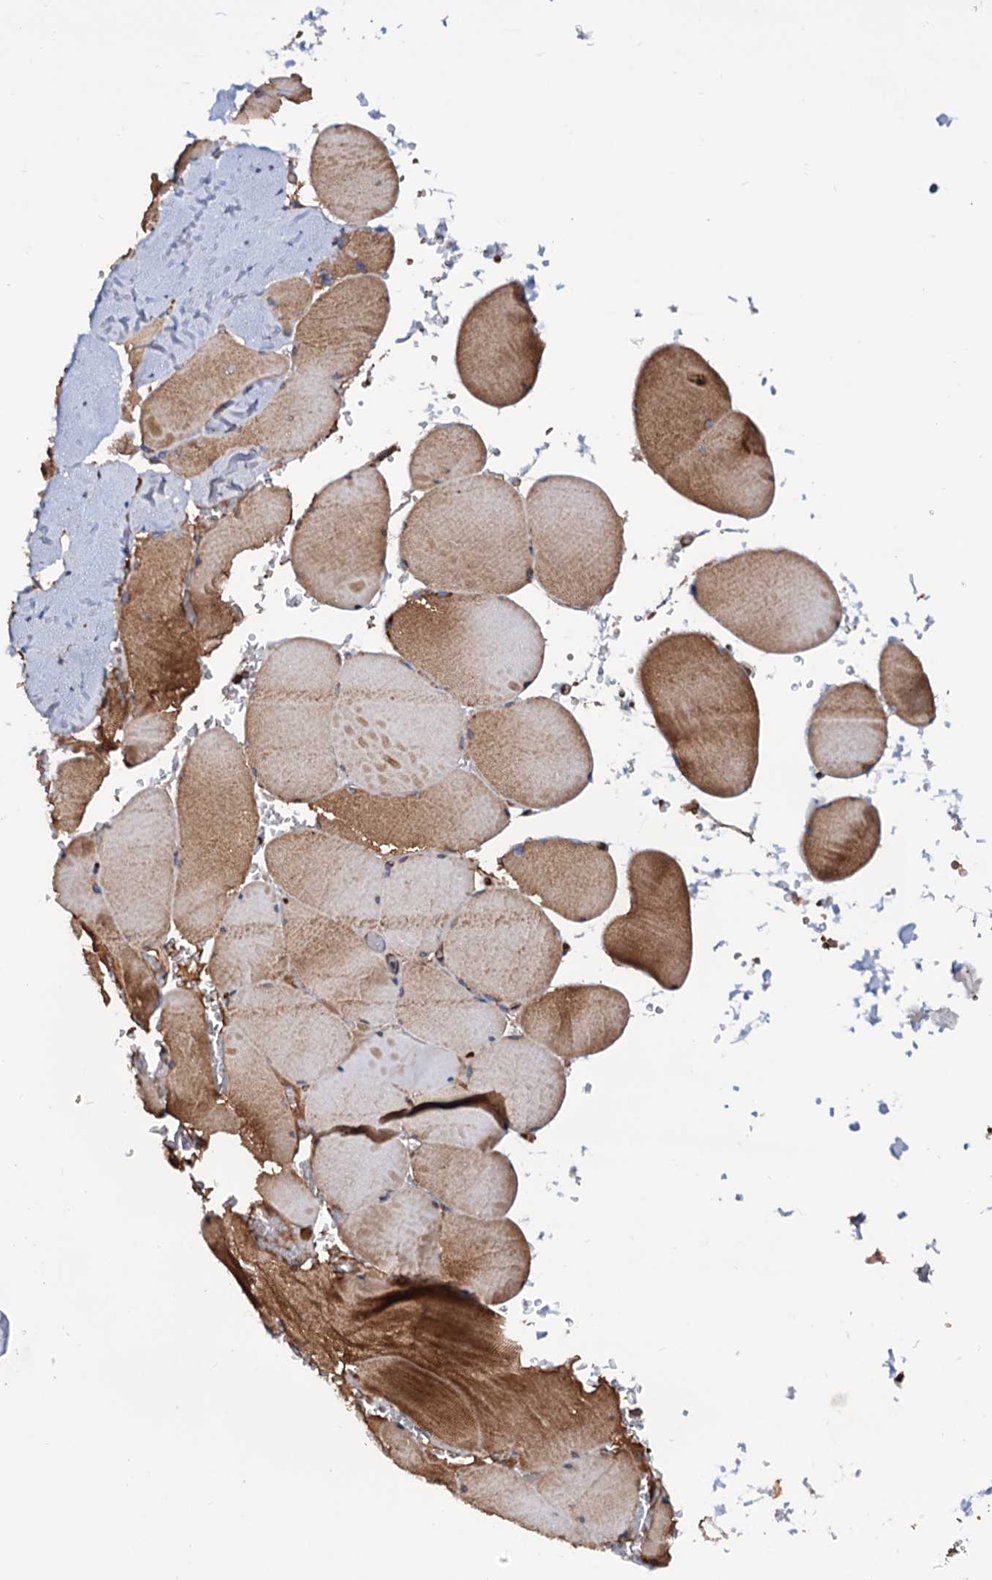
{"staining": {"intensity": "moderate", "quantity": ">75%", "location": "cytoplasmic/membranous"}, "tissue": "skeletal muscle", "cell_type": "Myocytes", "image_type": "normal", "snomed": [{"axis": "morphology", "description": "Normal tissue, NOS"}, {"axis": "topography", "description": "Skeletal muscle"}, {"axis": "topography", "description": "Head-Neck"}], "caption": "IHC micrograph of benign skeletal muscle stained for a protein (brown), which displays medium levels of moderate cytoplasmic/membranous positivity in about >75% of myocytes.", "gene": "MRPL42", "patient": {"sex": "male", "age": 66}}